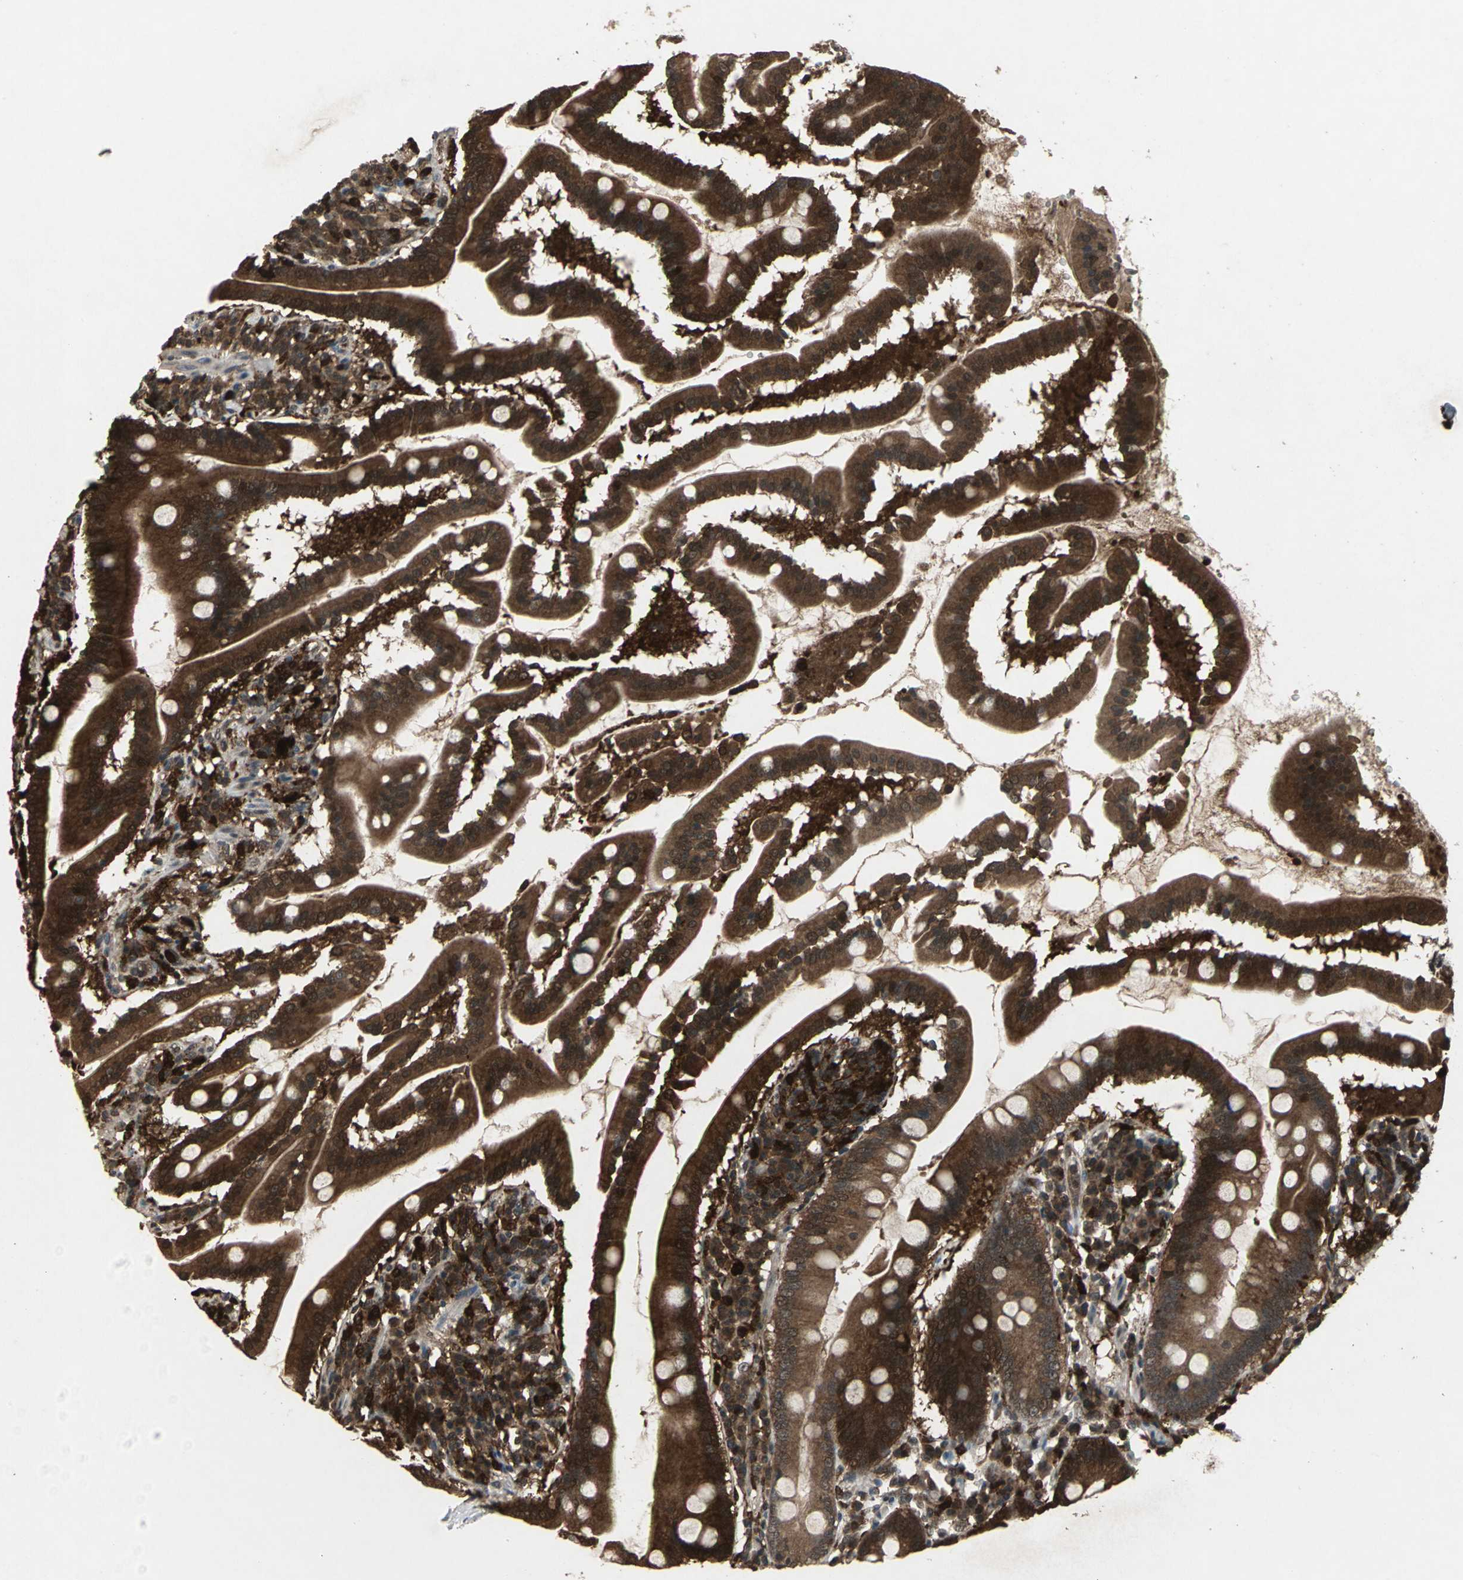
{"staining": {"intensity": "strong", "quantity": ">75%", "location": "cytoplasmic/membranous"}, "tissue": "duodenum", "cell_type": "Glandular cells", "image_type": "normal", "snomed": [{"axis": "morphology", "description": "Normal tissue, NOS"}, {"axis": "topography", "description": "Duodenum"}], "caption": "Duodenum stained with DAB (3,3'-diaminobenzidine) IHC exhibits high levels of strong cytoplasmic/membranous positivity in approximately >75% of glandular cells. Ihc stains the protein of interest in brown and the nuclei are stained blue.", "gene": "PYCARD", "patient": {"sex": "male", "age": 50}}